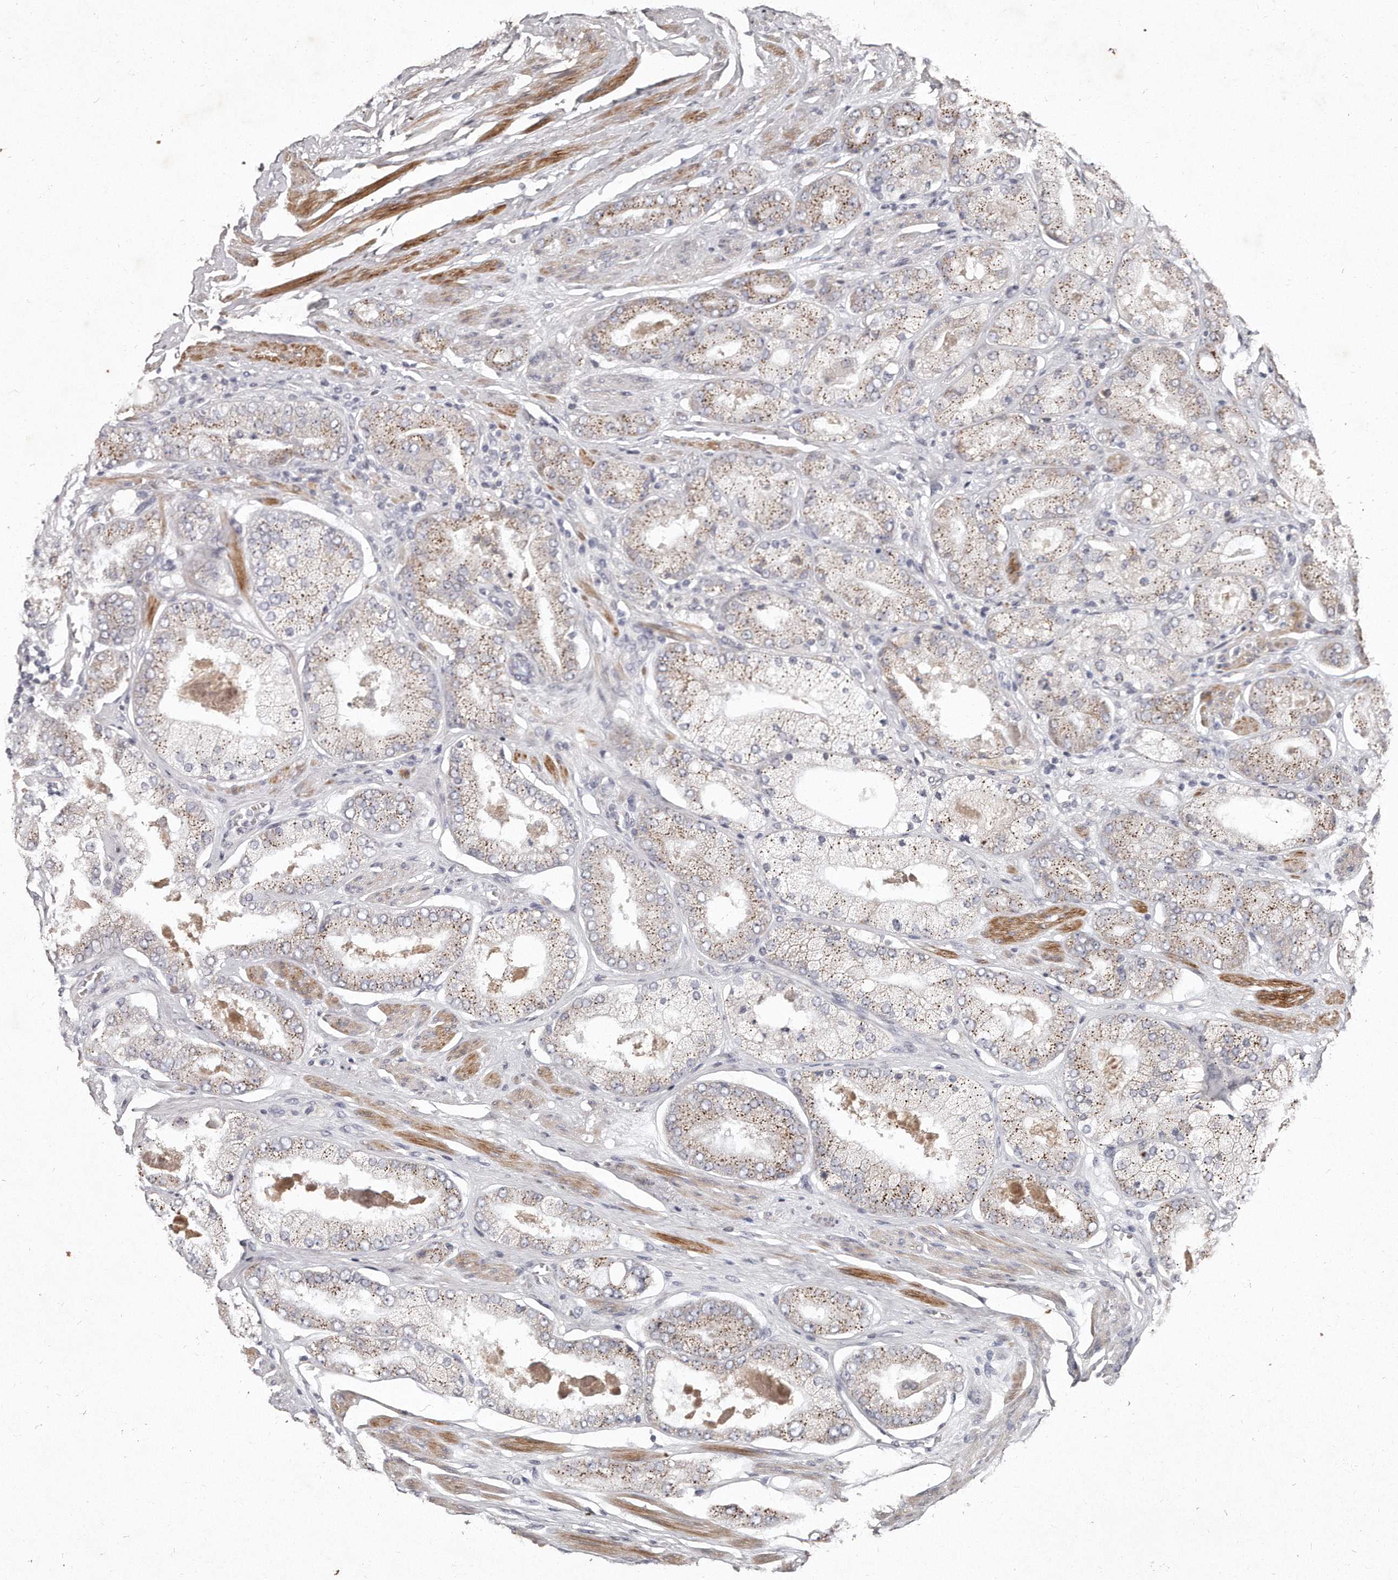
{"staining": {"intensity": "moderate", "quantity": ">75%", "location": "cytoplasmic/membranous"}, "tissue": "prostate cancer", "cell_type": "Tumor cells", "image_type": "cancer", "snomed": [{"axis": "morphology", "description": "Adenocarcinoma, High grade"}, {"axis": "topography", "description": "Prostate"}], "caption": "A high-resolution micrograph shows immunohistochemistry (IHC) staining of prostate cancer, which demonstrates moderate cytoplasmic/membranous positivity in approximately >75% of tumor cells.", "gene": "TECR", "patient": {"sex": "male", "age": 58}}